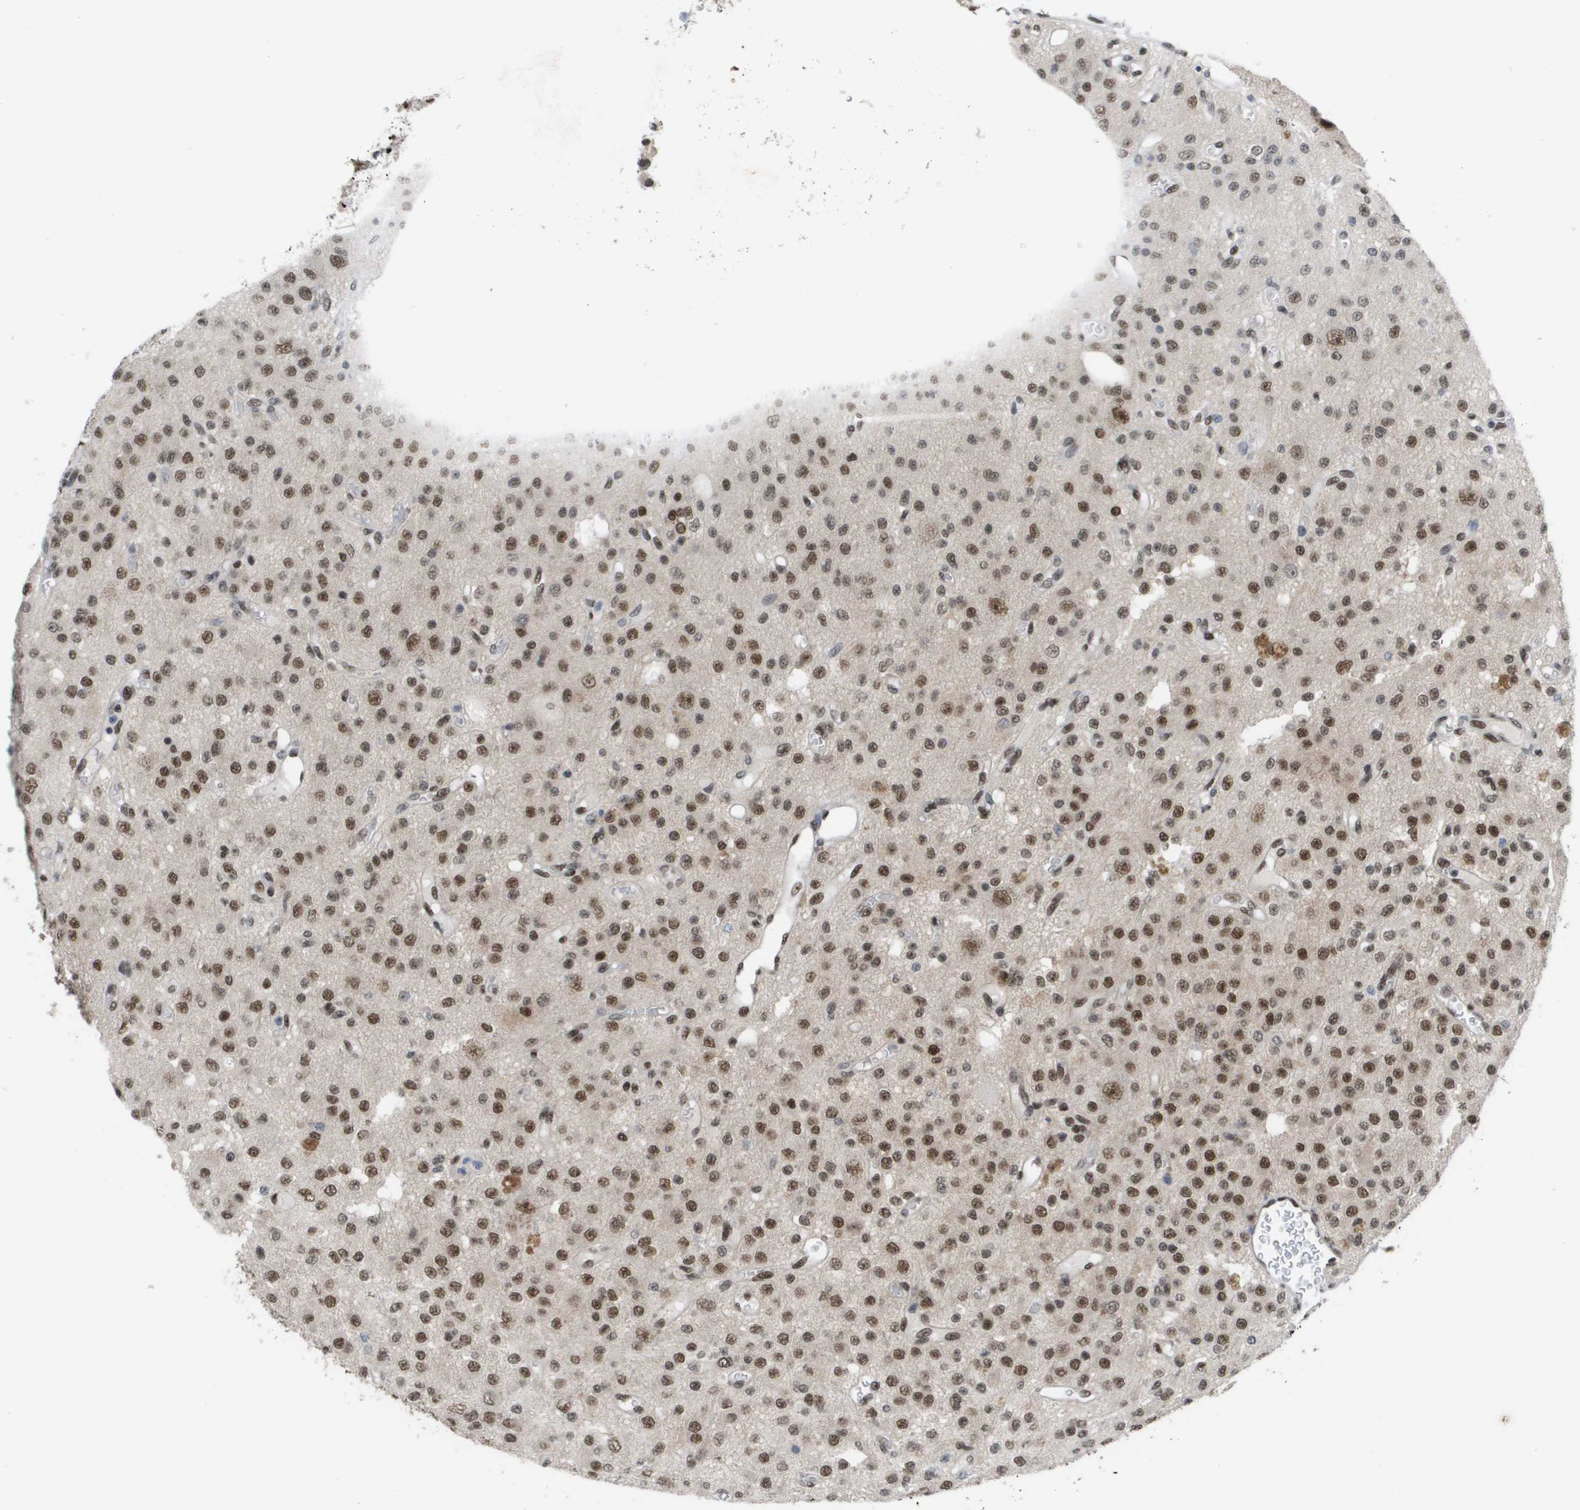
{"staining": {"intensity": "moderate", "quantity": ">75%", "location": "nuclear"}, "tissue": "glioma", "cell_type": "Tumor cells", "image_type": "cancer", "snomed": [{"axis": "morphology", "description": "Glioma, malignant, Low grade"}, {"axis": "topography", "description": "Brain"}], "caption": "This is an image of immunohistochemistry staining of glioma, which shows moderate positivity in the nuclear of tumor cells.", "gene": "CDT1", "patient": {"sex": "male", "age": 38}}